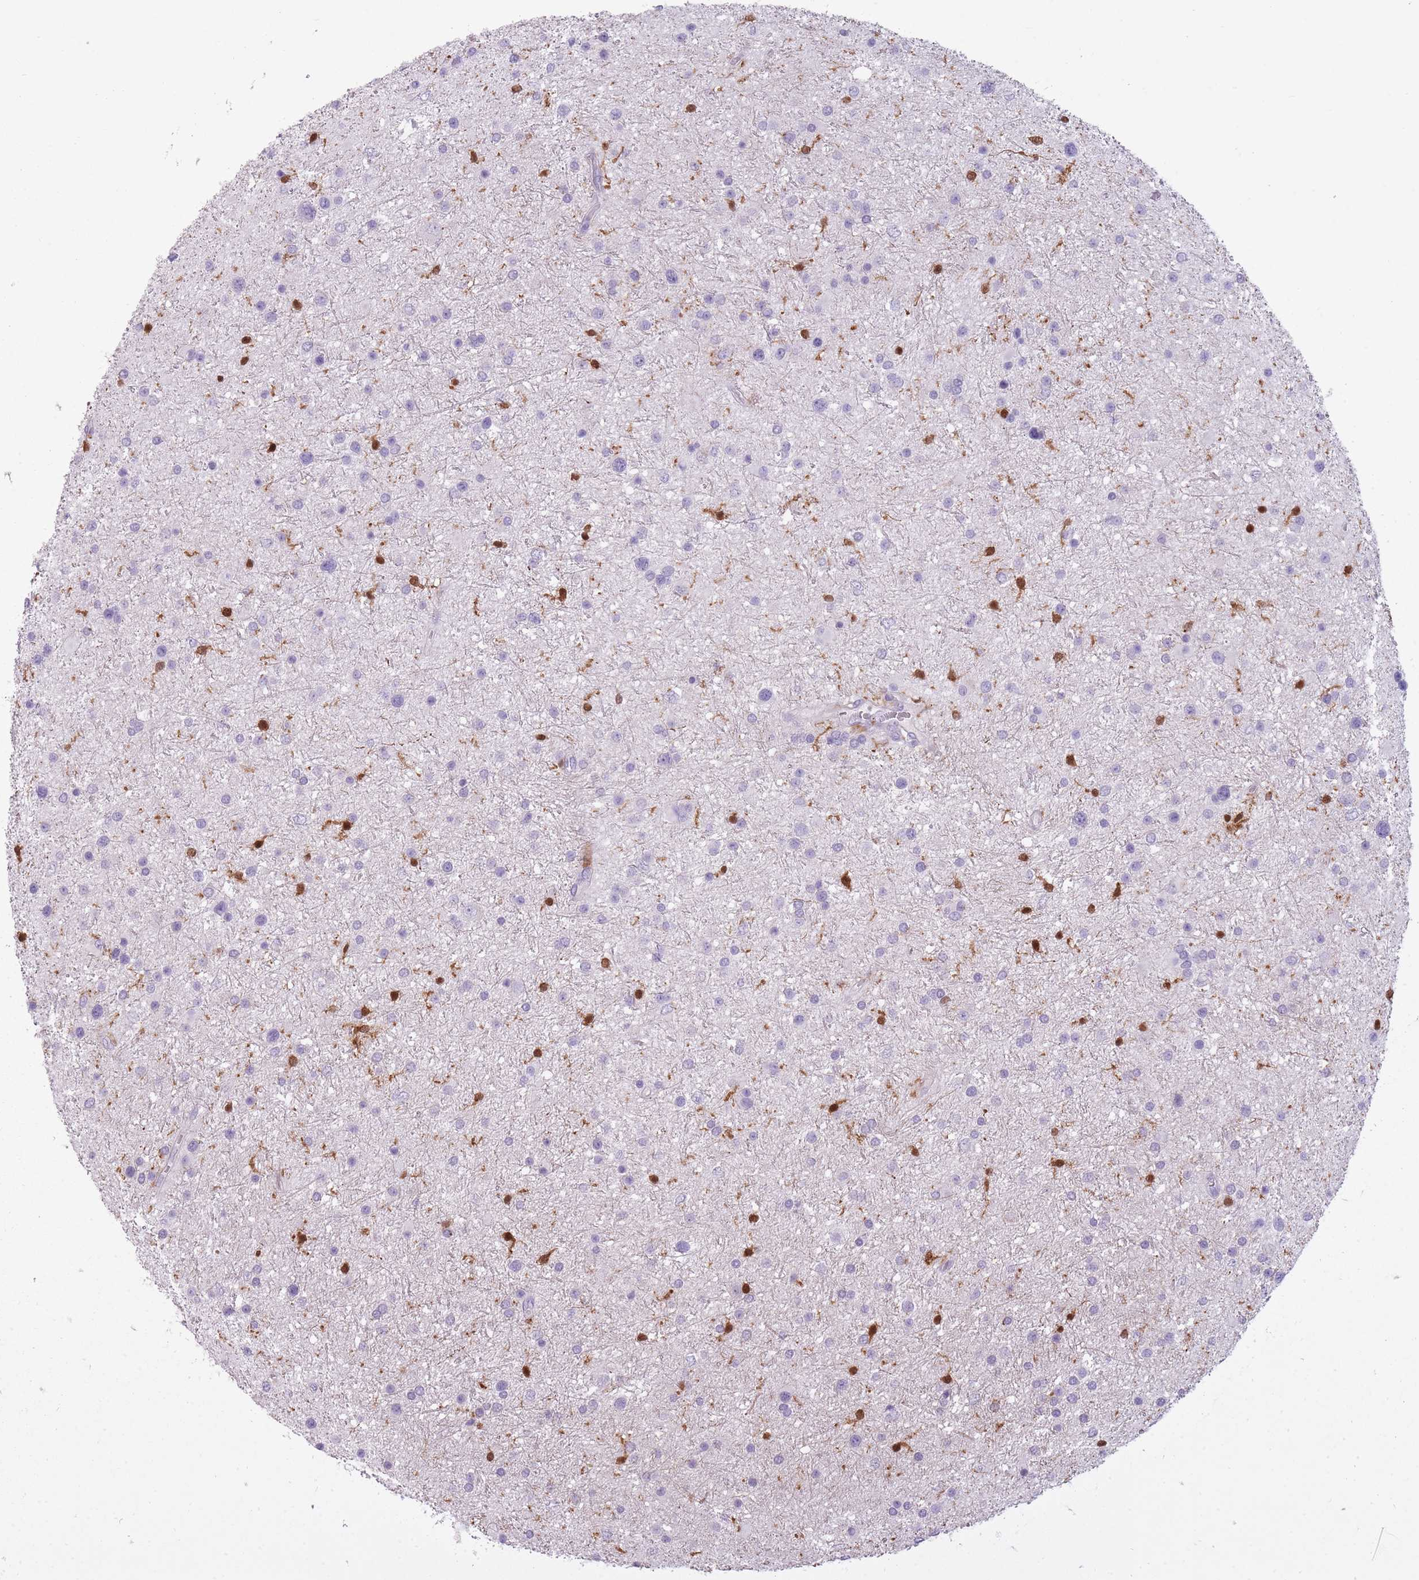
{"staining": {"intensity": "moderate", "quantity": "<25%", "location": "cytoplasmic/membranous,nuclear"}, "tissue": "glioma", "cell_type": "Tumor cells", "image_type": "cancer", "snomed": [{"axis": "morphology", "description": "Glioma, malignant, Low grade"}, {"axis": "topography", "description": "Brain"}], "caption": "DAB immunohistochemical staining of human glioma exhibits moderate cytoplasmic/membranous and nuclear protein staining in about <25% of tumor cells.", "gene": "LGALS9", "patient": {"sex": "female", "age": 32}}